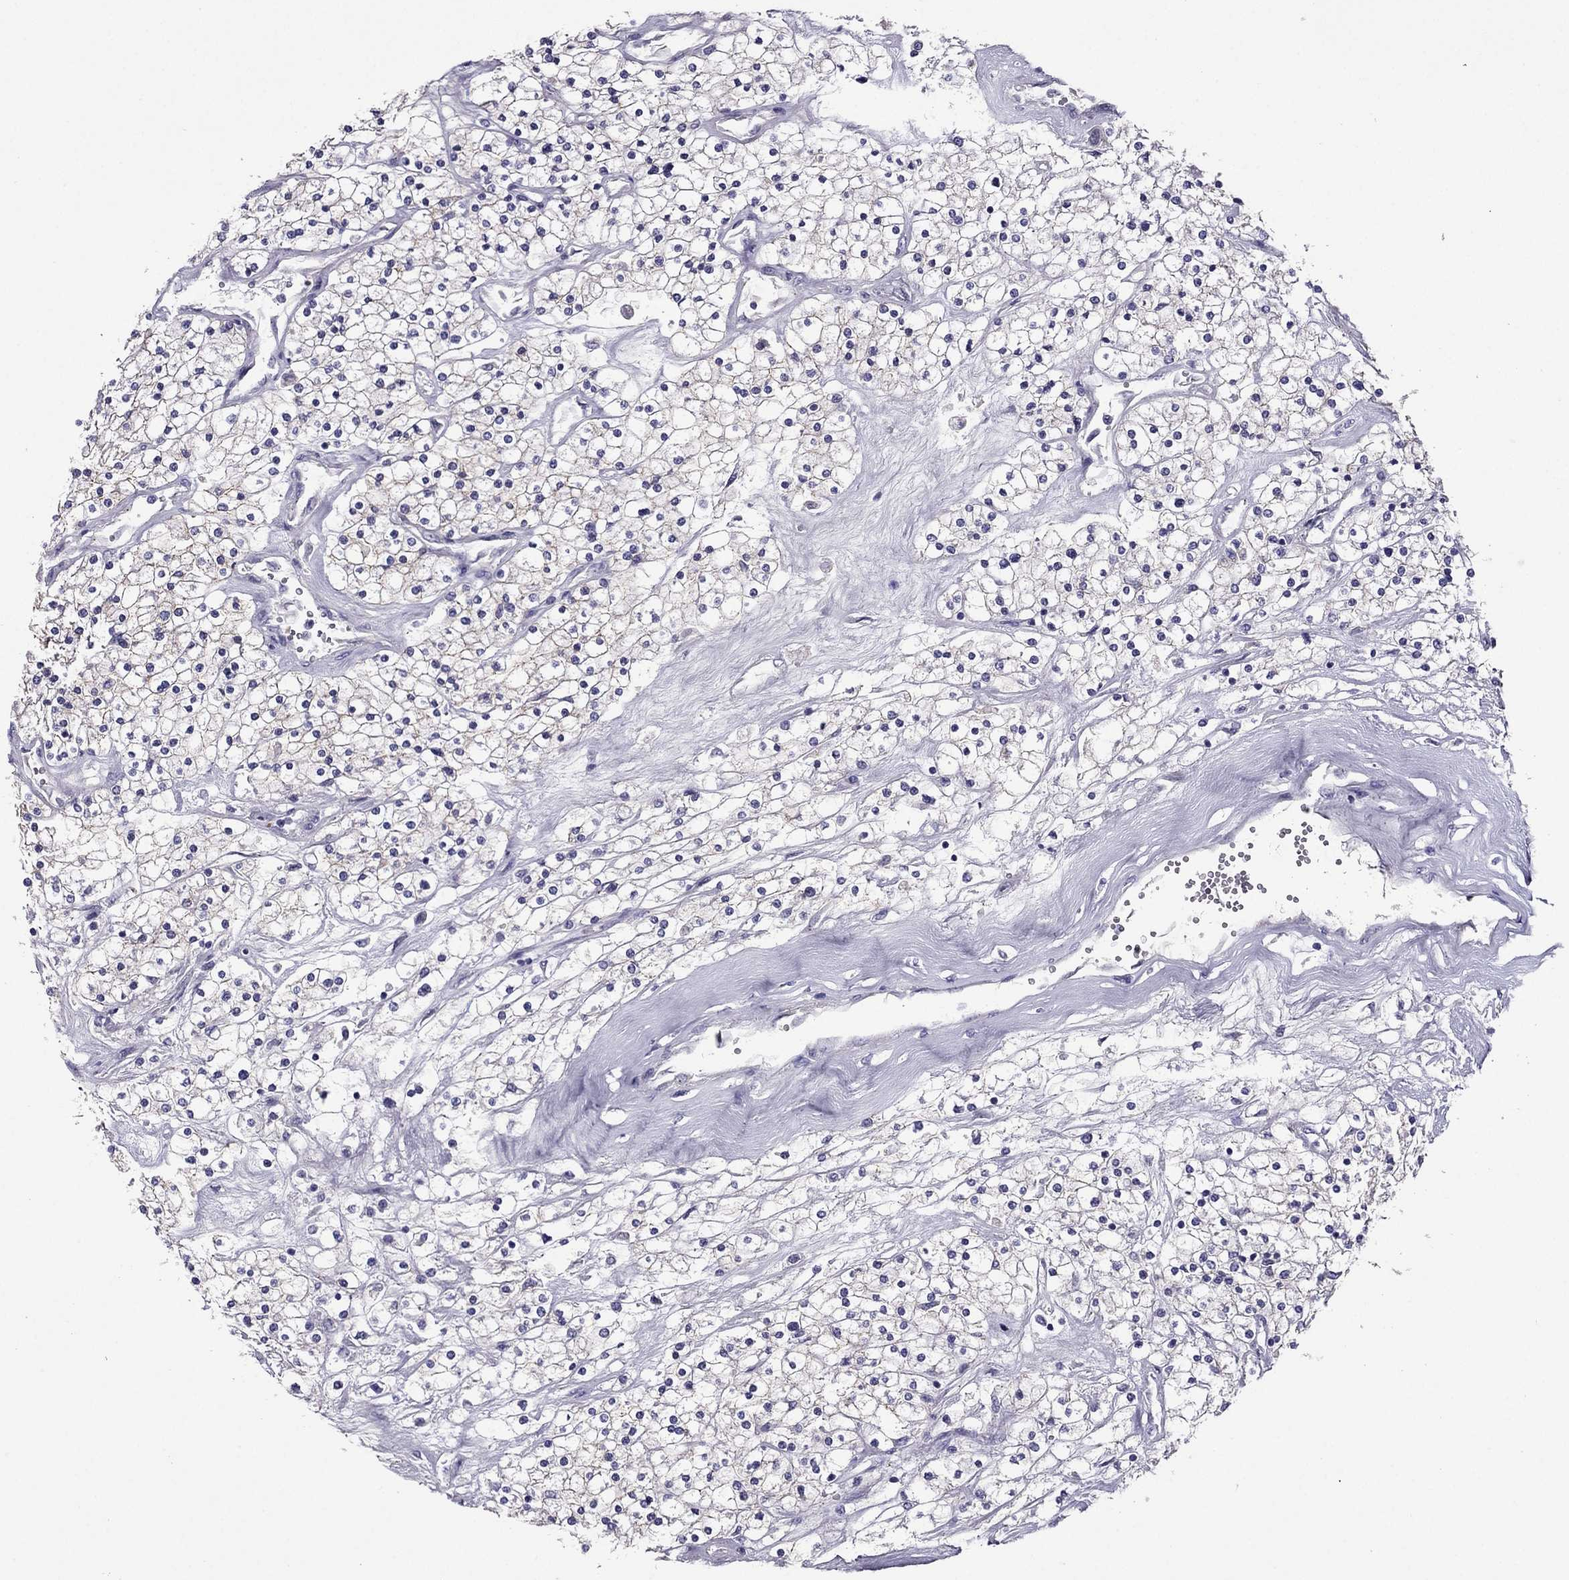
{"staining": {"intensity": "negative", "quantity": "none", "location": "none"}, "tissue": "renal cancer", "cell_type": "Tumor cells", "image_type": "cancer", "snomed": [{"axis": "morphology", "description": "Adenocarcinoma, NOS"}, {"axis": "topography", "description": "Kidney"}], "caption": "This micrograph is of renal cancer stained with immunohistochemistry (IHC) to label a protein in brown with the nuclei are counter-stained blue. There is no staining in tumor cells. (Immunohistochemistry, brightfield microscopy, high magnification).", "gene": "MYBPH", "patient": {"sex": "male", "age": 80}}